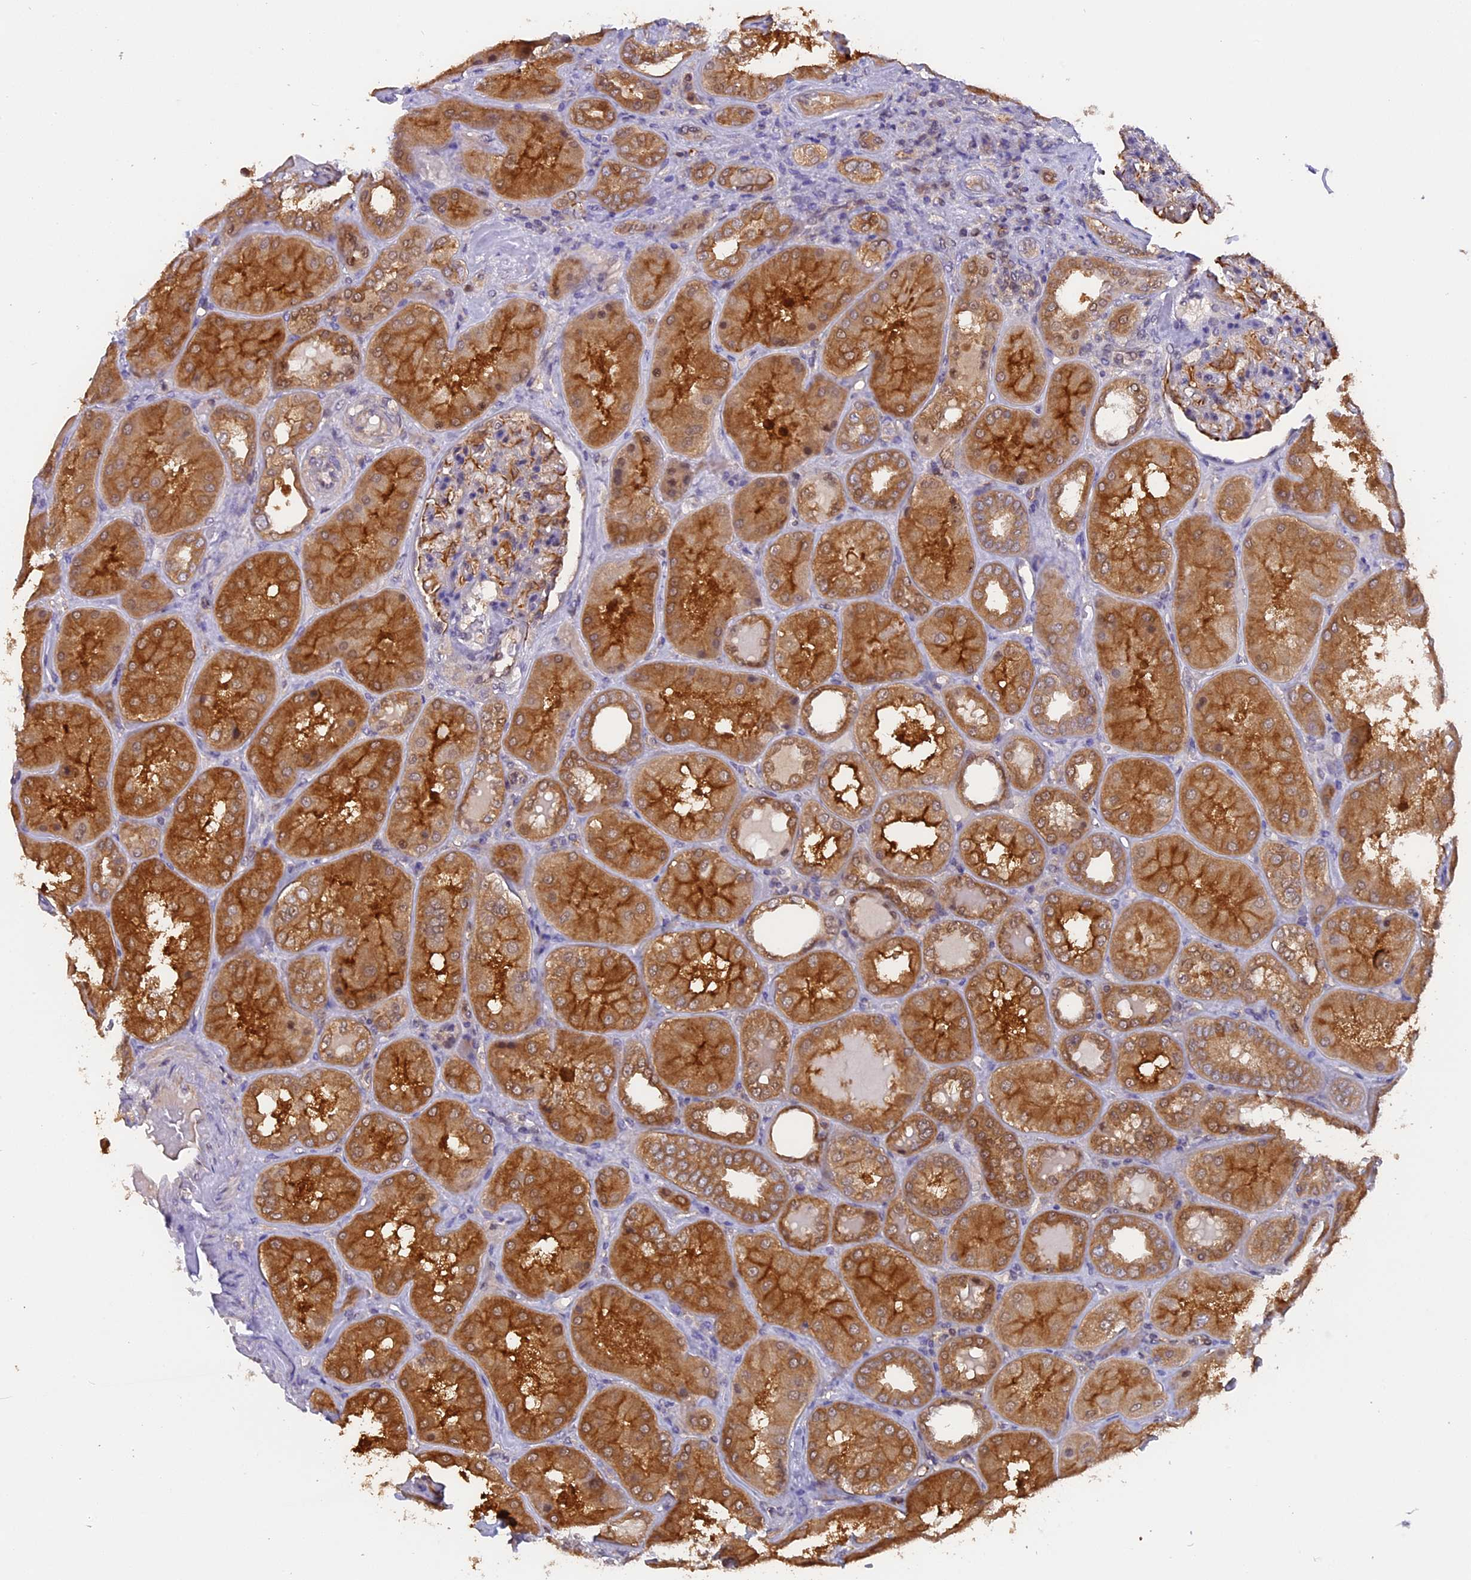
{"staining": {"intensity": "moderate", "quantity": "<25%", "location": "cytoplasmic/membranous"}, "tissue": "kidney", "cell_type": "Cells in glomeruli", "image_type": "normal", "snomed": [{"axis": "morphology", "description": "Normal tissue, NOS"}, {"axis": "topography", "description": "Kidney"}], "caption": "High-magnification brightfield microscopy of benign kidney stained with DAB (3,3'-diaminobenzidine) (brown) and counterstained with hematoxylin (blue). cells in glomeruli exhibit moderate cytoplasmic/membranous staining is appreciated in about<25% of cells. (IHC, brightfield microscopy, high magnification).", "gene": "FAM118B", "patient": {"sex": "female", "age": 56}}